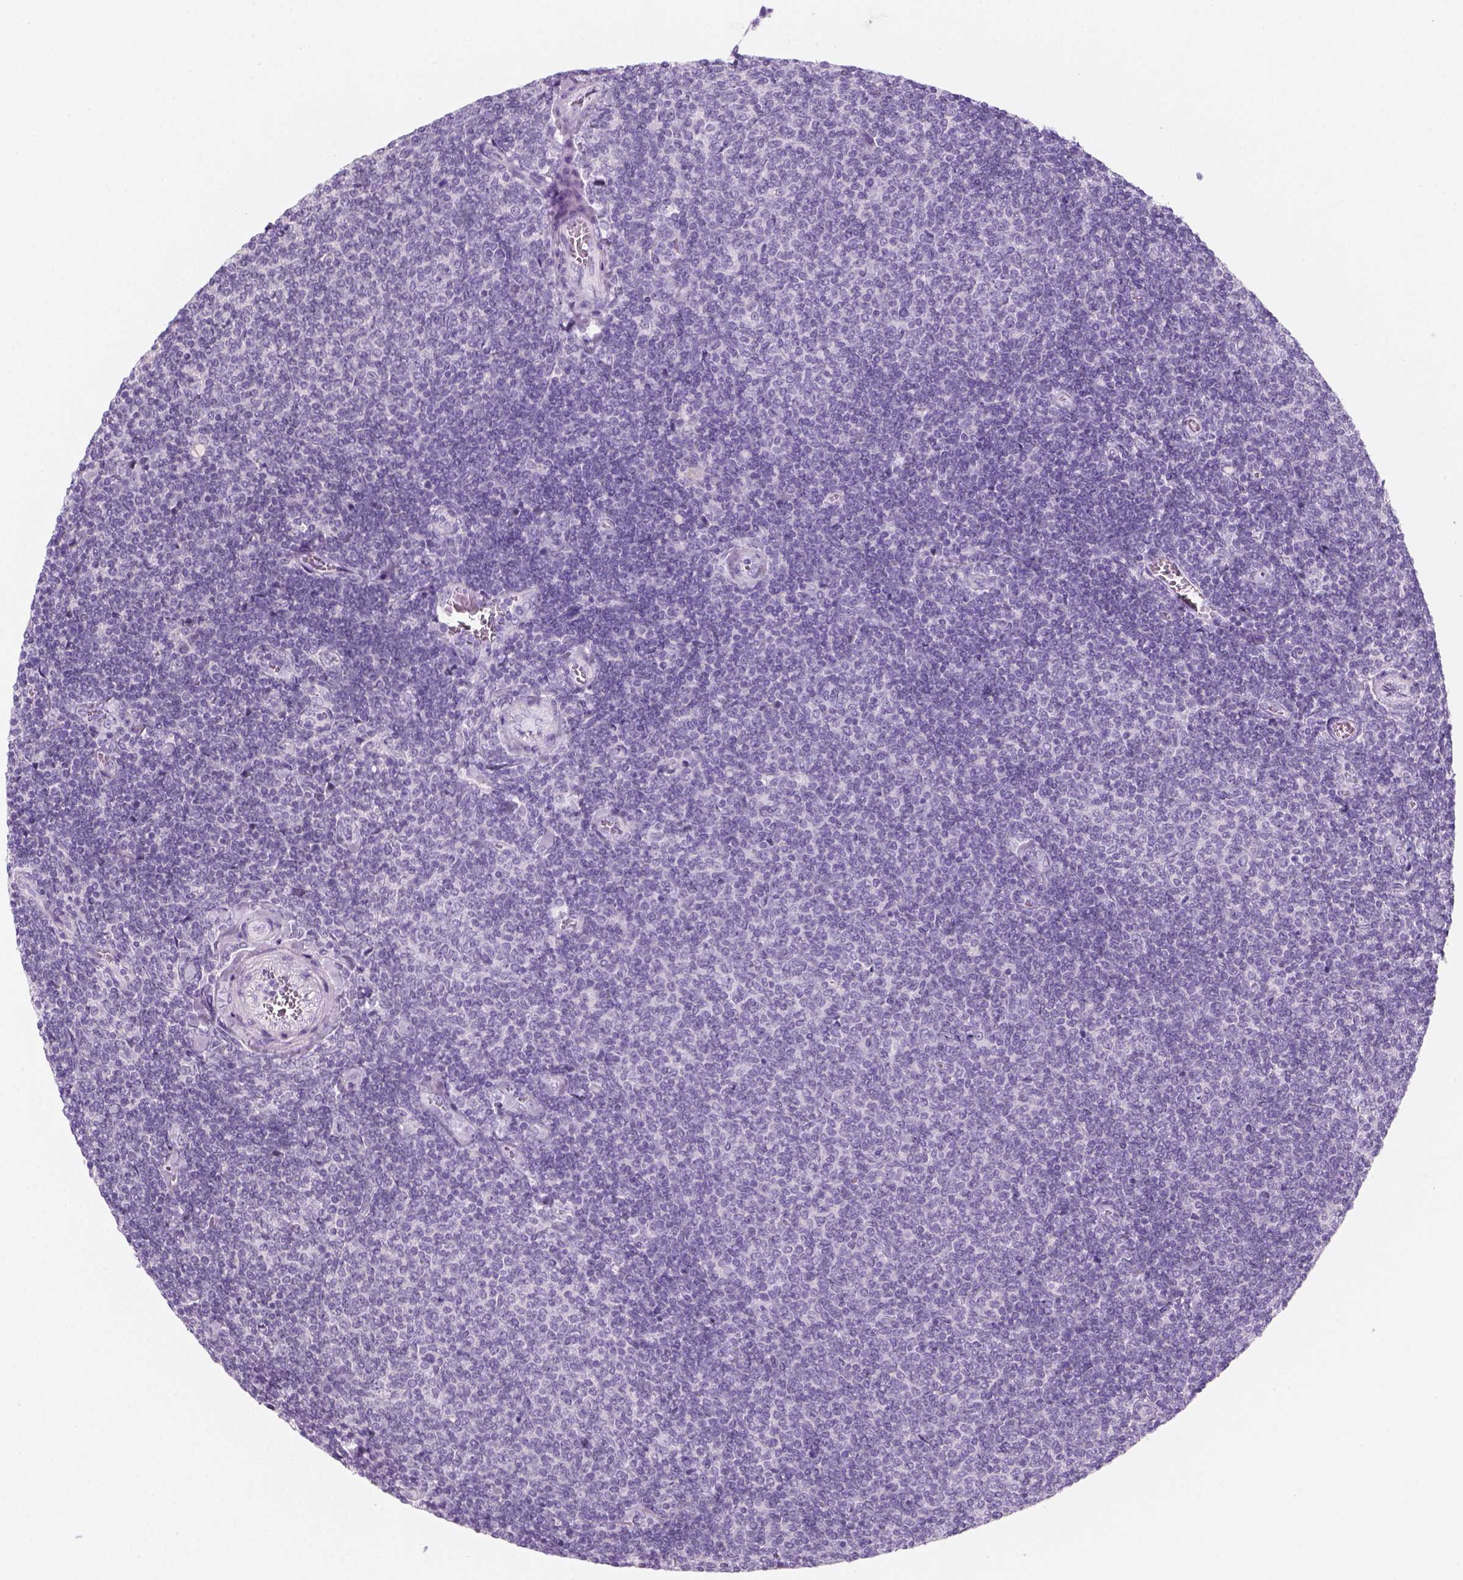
{"staining": {"intensity": "negative", "quantity": "none", "location": "none"}, "tissue": "lymphoma", "cell_type": "Tumor cells", "image_type": "cancer", "snomed": [{"axis": "morphology", "description": "Malignant lymphoma, non-Hodgkin's type, Low grade"}, {"axis": "topography", "description": "Lymph node"}], "caption": "High magnification brightfield microscopy of lymphoma stained with DAB (brown) and counterstained with hematoxylin (blue): tumor cells show no significant positivity.", "gene": "KRTAP11-1", "patient": {"sex": "male", "age": 52}}